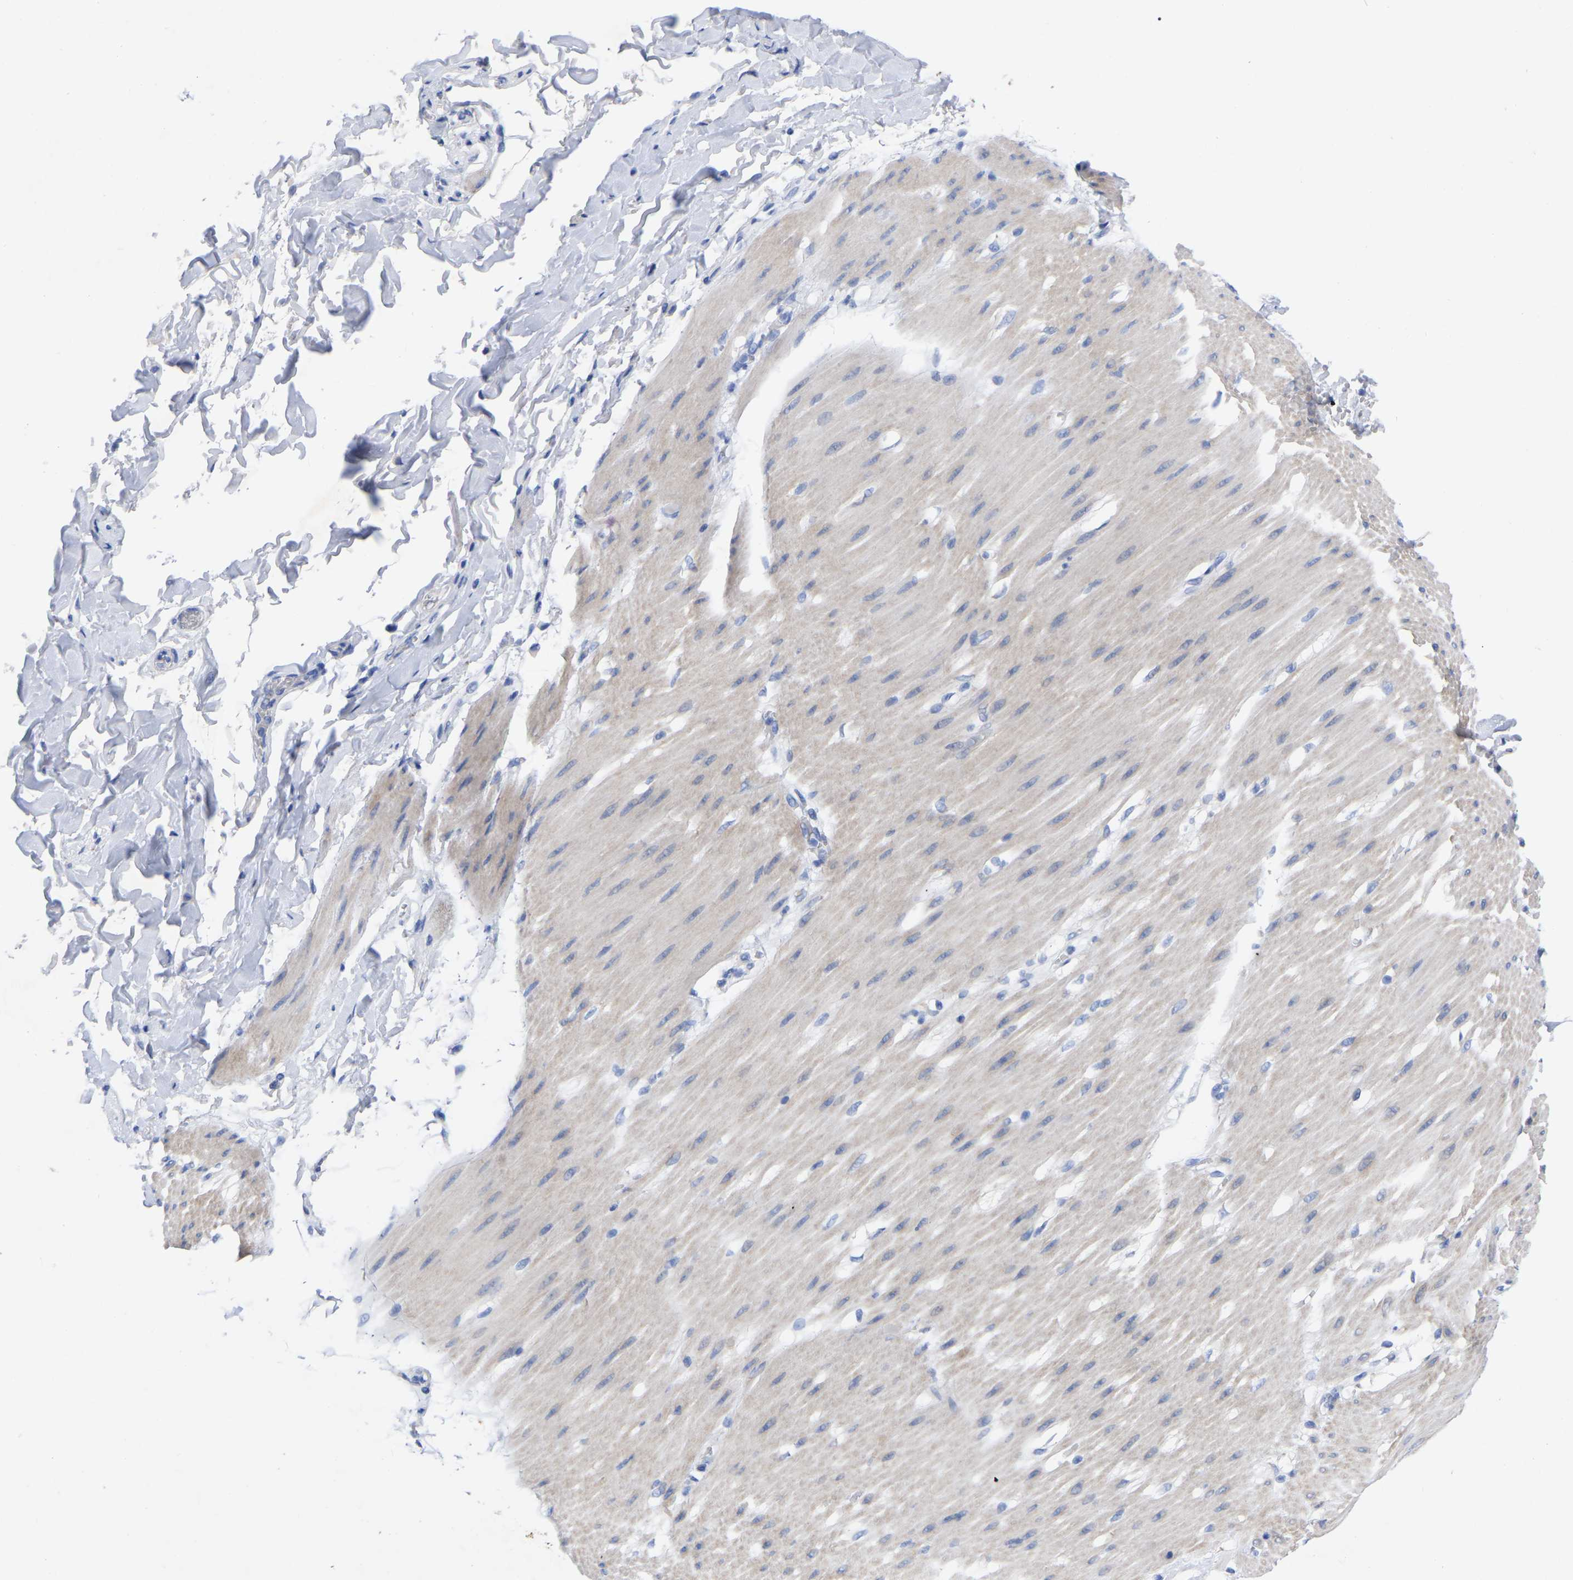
{"staining": {"intensity": "negative", "quantity": "none", "location": "none"}, "tissue": "adipose tissue", "cell_type": "Adipocytes", "image_type": "normal", "snomed": [{"axis": "morphology", "description": "Normal tissue, NOS"}, {"axis": "morphology", "description": "Adenocarcinoma, NOS"}, {"axis": "topography", "description": "Duodenum"}, {"axis": "topography", "description": "Peripheral nerve tissue"}], "caption": "A high-resolution photomicrograph shows IHC staining of benign adipose tissue, which reveals no significant positivity in adipocytes.", "gene": "GDF3", "patient": {"sex": "female", "age": 60}}